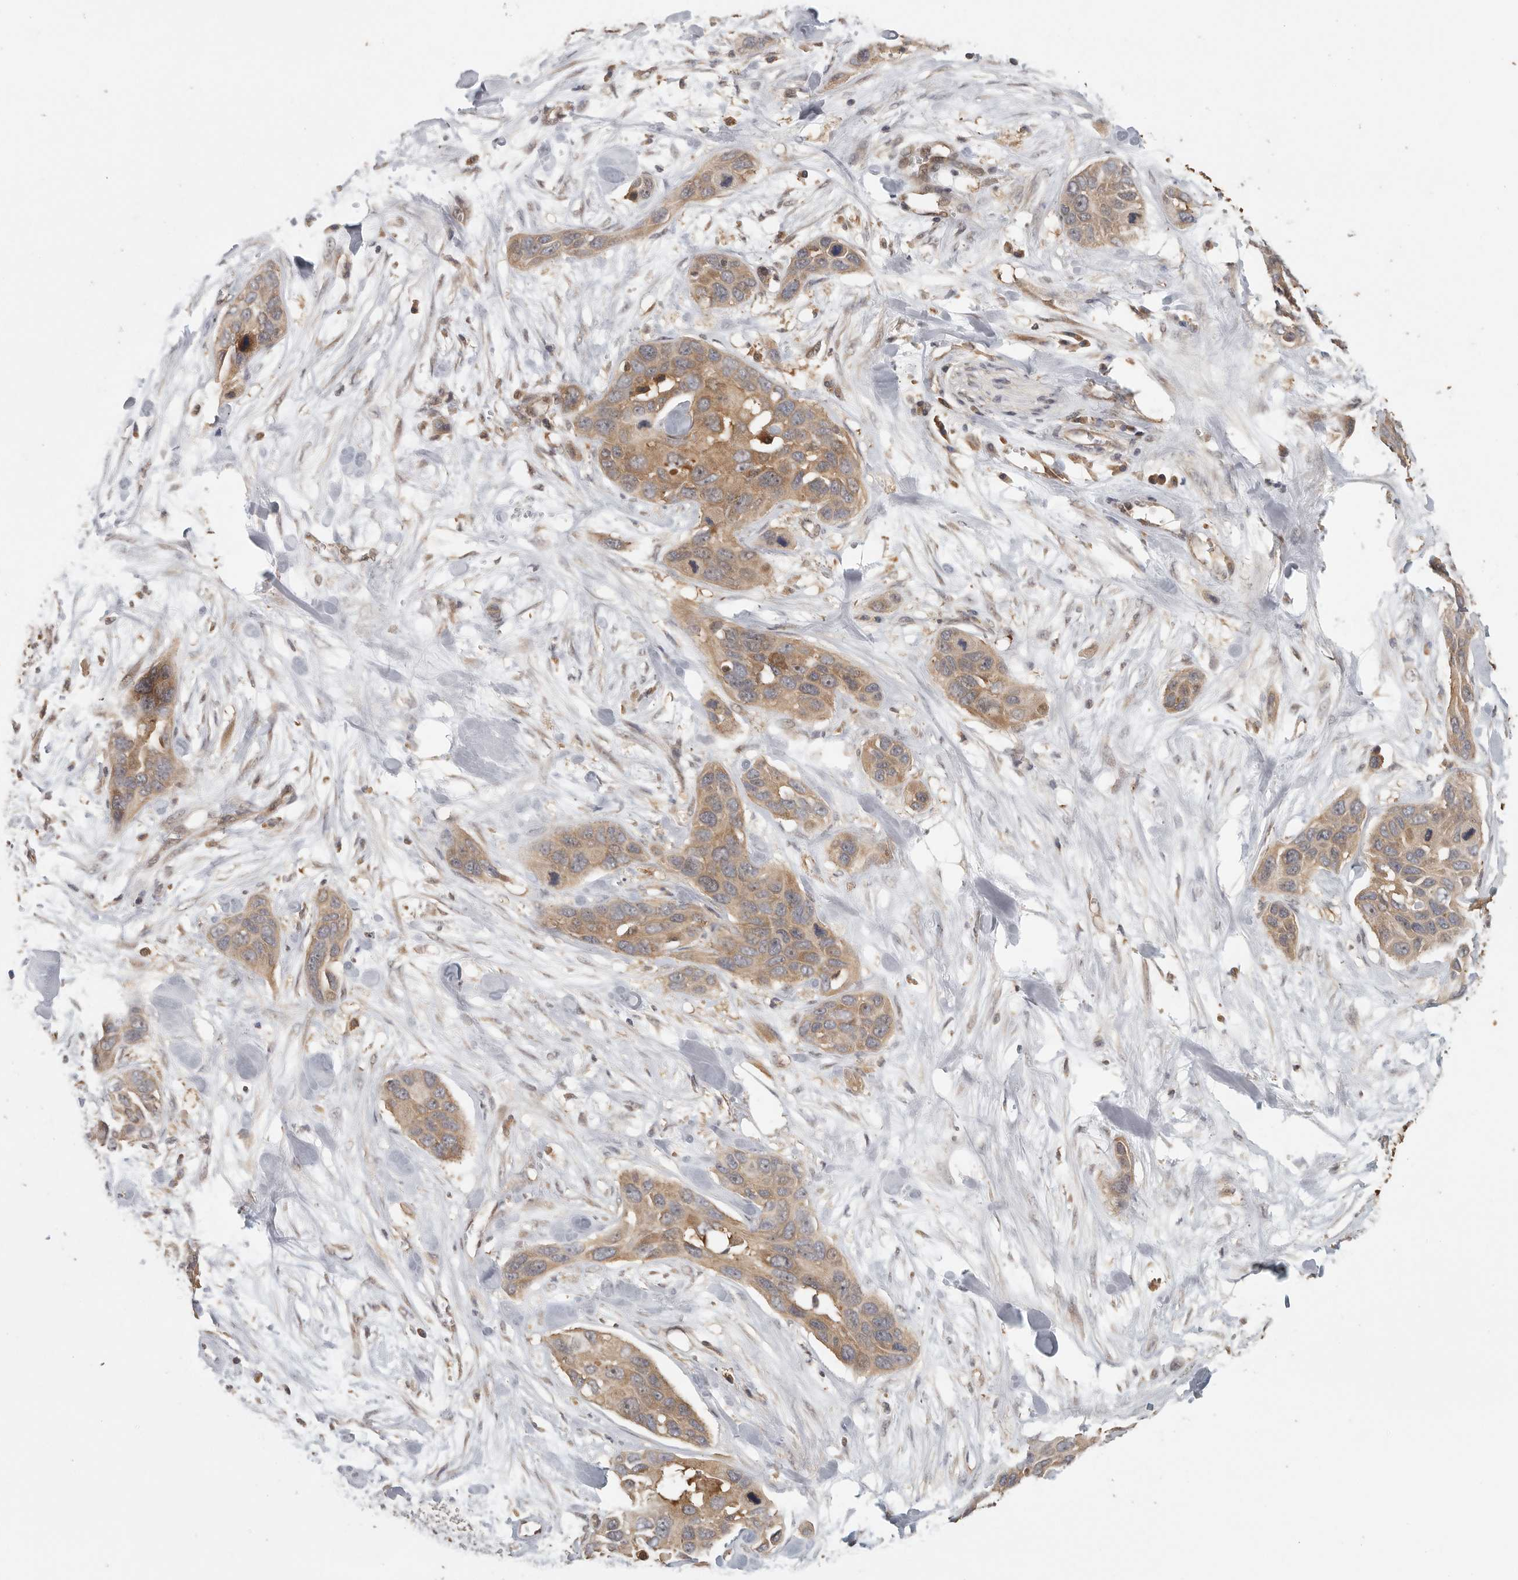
{"staining": {"intensity": "weak", "quantity": ">75%", "location": "cytoplasmic/membranous"}, "tissue": "pancreatic cancer", "cell_type": "Tumor cells", "image_type": "cancer", "snomed": [{"axis": "morphology", "description": "Adenocarcinoma, NOS"}, {"axis": "topography", "description": "Pancreas"}], "caption": "Protein staining of pancreatic adenocarcinoma tissue exhibits weak cytoplasmic/membranous expression in approximately >75% of tumor cells.", "gene": "CCT8", "patient": {"sex": "female", "age": 60}}